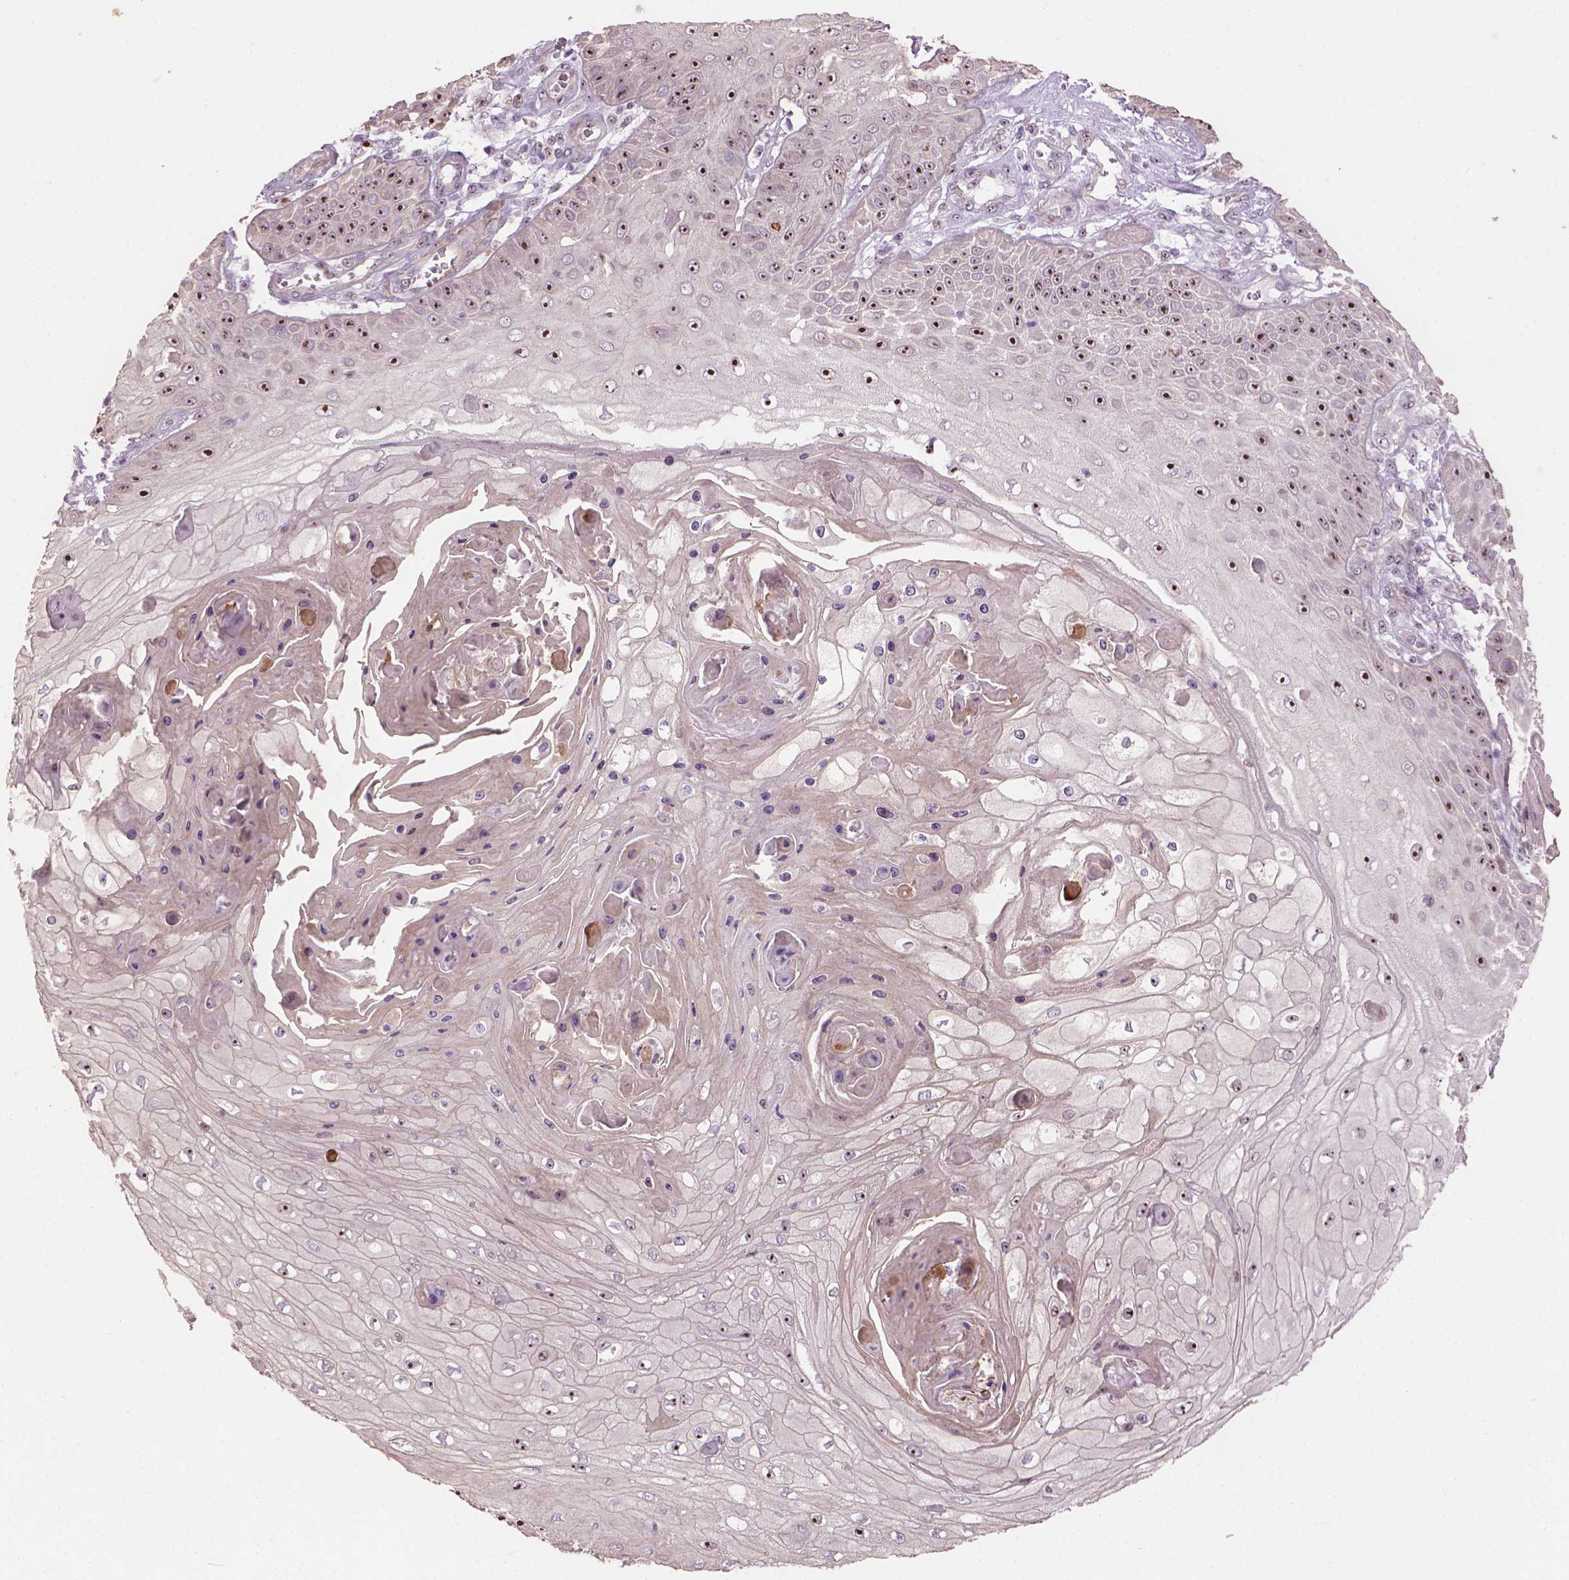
{"staining": {"intensity": "strong", "quantity": ">75%", "location": "nuclear"}, "tissue": "skin cancer", "cell_type": "Tumor cells", "image_type": "cancer", "snomed": [{"axis": "morphology", "description": "Squamous cell carcinoma, NOS"}, {"axis": "topography", "description": "Skin"}], "caption": "Protein analysis of squamous cell carcinoma (skin) tissue reveals strong nuclear expression in about >75% of tumor cells. Nuclei are stained in blue.", "gene": "RRS1", "patient": {"sex": "male", "age": 70}}